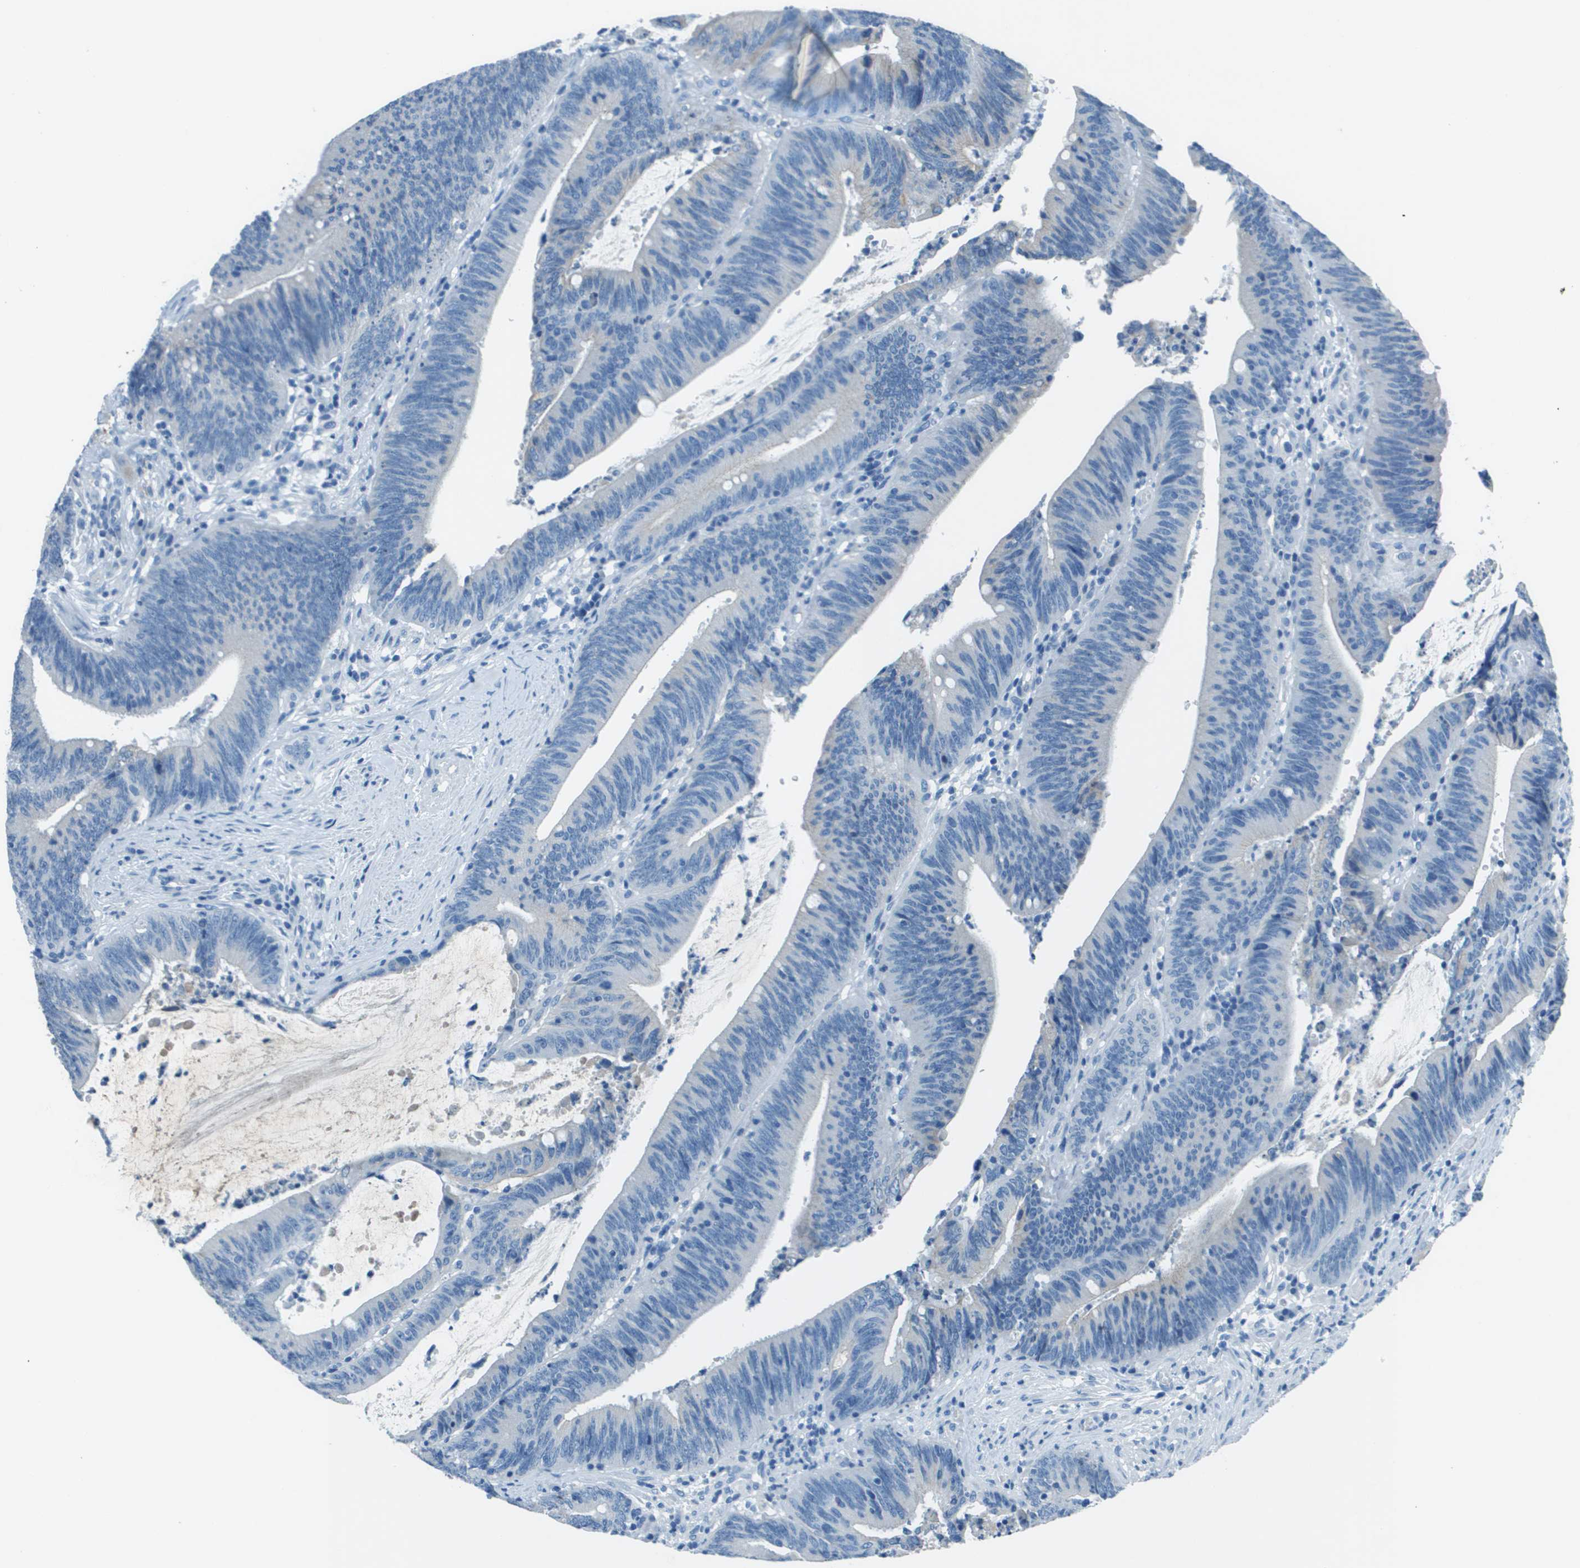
{"staining": {"intensity": "moderate", "quantity": "<25%", "location": "cytoplasmic/membranous"}, "tissue": "colorectal cancer", "cell_type": "Tumor cells", "image_type": "cancer", "snomed": [{"axis": "morphology", "description": "Normal tissue, NOS"}, {"axis": "morphology", "description": "Adenocarcinoma, NOS"}, {"axis": "topography", "description": "Rectum"}], "caption": "Adenocarcinoma (colorectal) stained with immunohistochemistry demonstrates moderate cytoplasmic/membranous expression in about <25% of tumor cells. The staining is performed using DAB brown chromogen to label protein expression. The nuclei are counter-stained blue using hematoxylin.", "gene": "SLC16A10", "patient": {"sex": "female", "age": 66}}